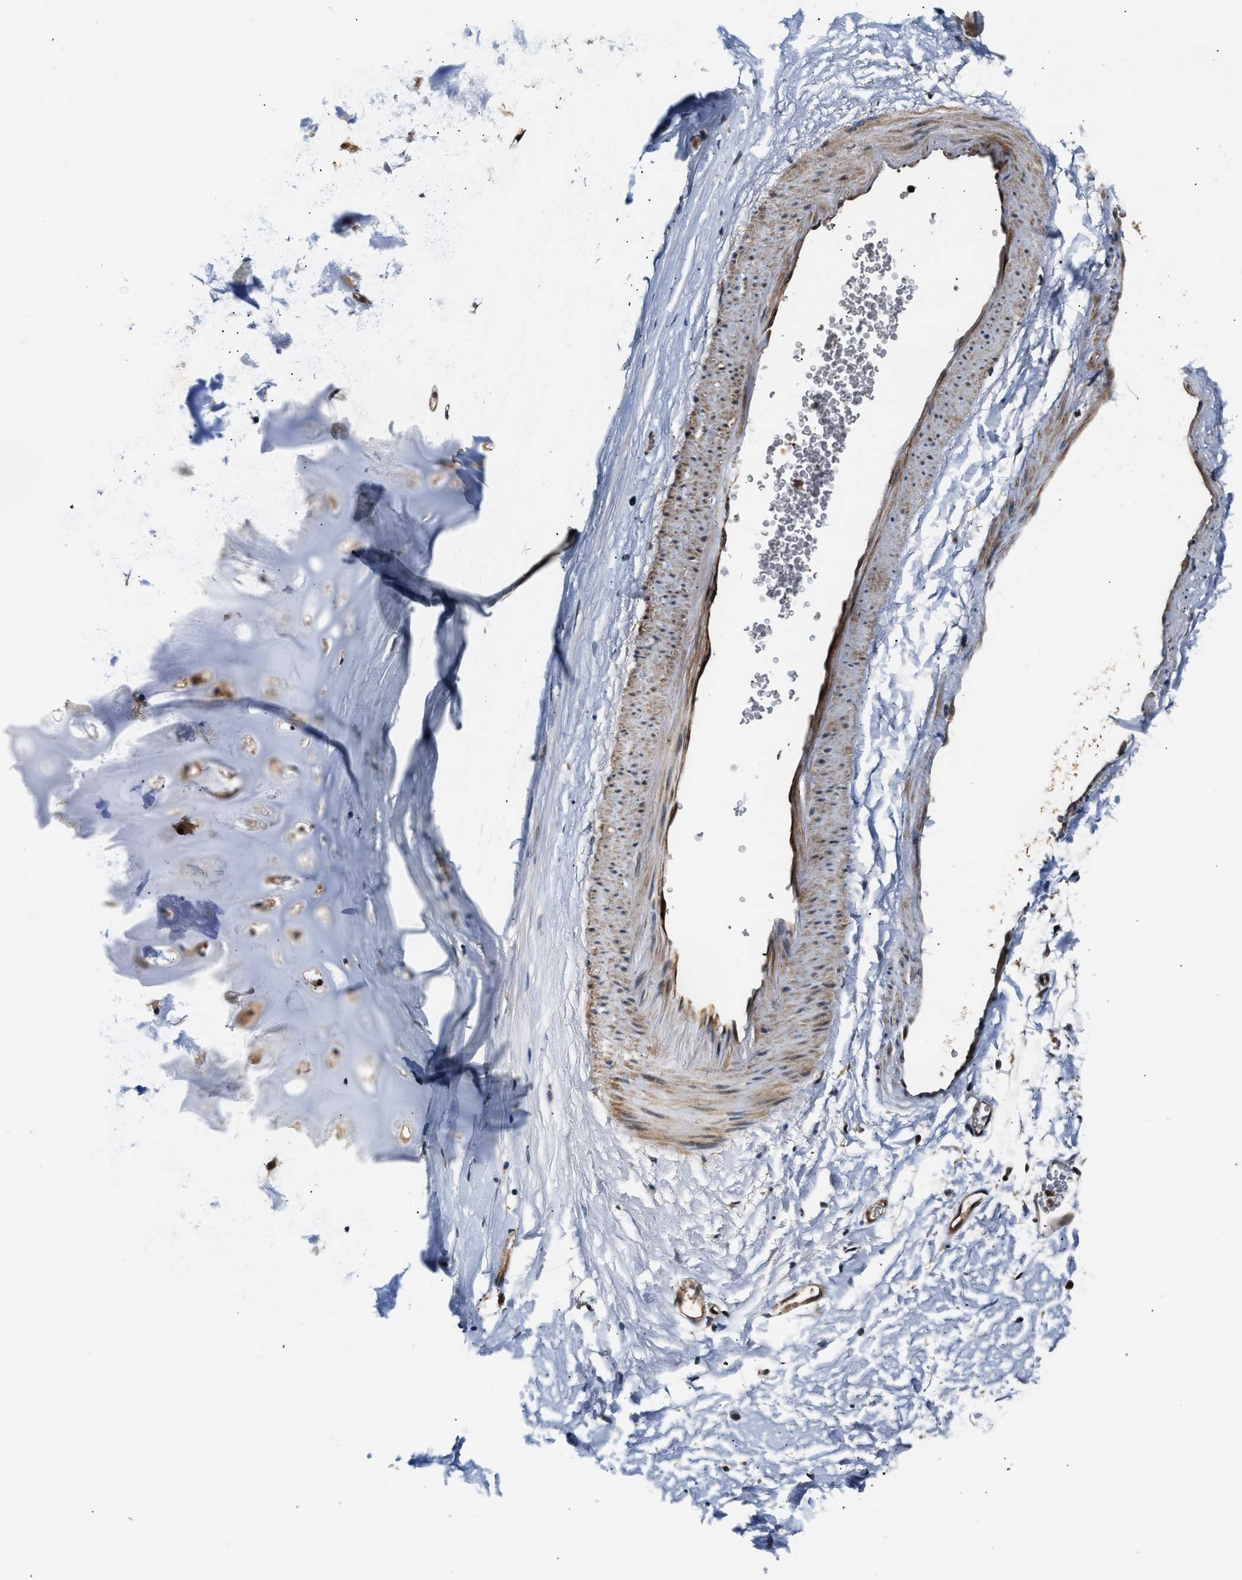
{"staining": {"intensity": "moderate", "quantity": ">75%", "location": "cytoplasmic/membranous"}, "tissue": "adipose tissue", "cell_type": "Adipocytes", "image_type": "normal", "snomed": [{"axis": "morphology", "description": "Normal tissue, NOS"}, {"axis": "topography", "description": "Cartilage tissue"}, {"axis": "topography", "description": "Bronchus"}], "caption": "Immunohistochemical staining of benign adipose tissue displays medium levels of moderate cytoplasmic/membranous expression in about >75% of adipocytes.", "gene": "TUT7", "patient": {"sex": "female", "age": 53}}